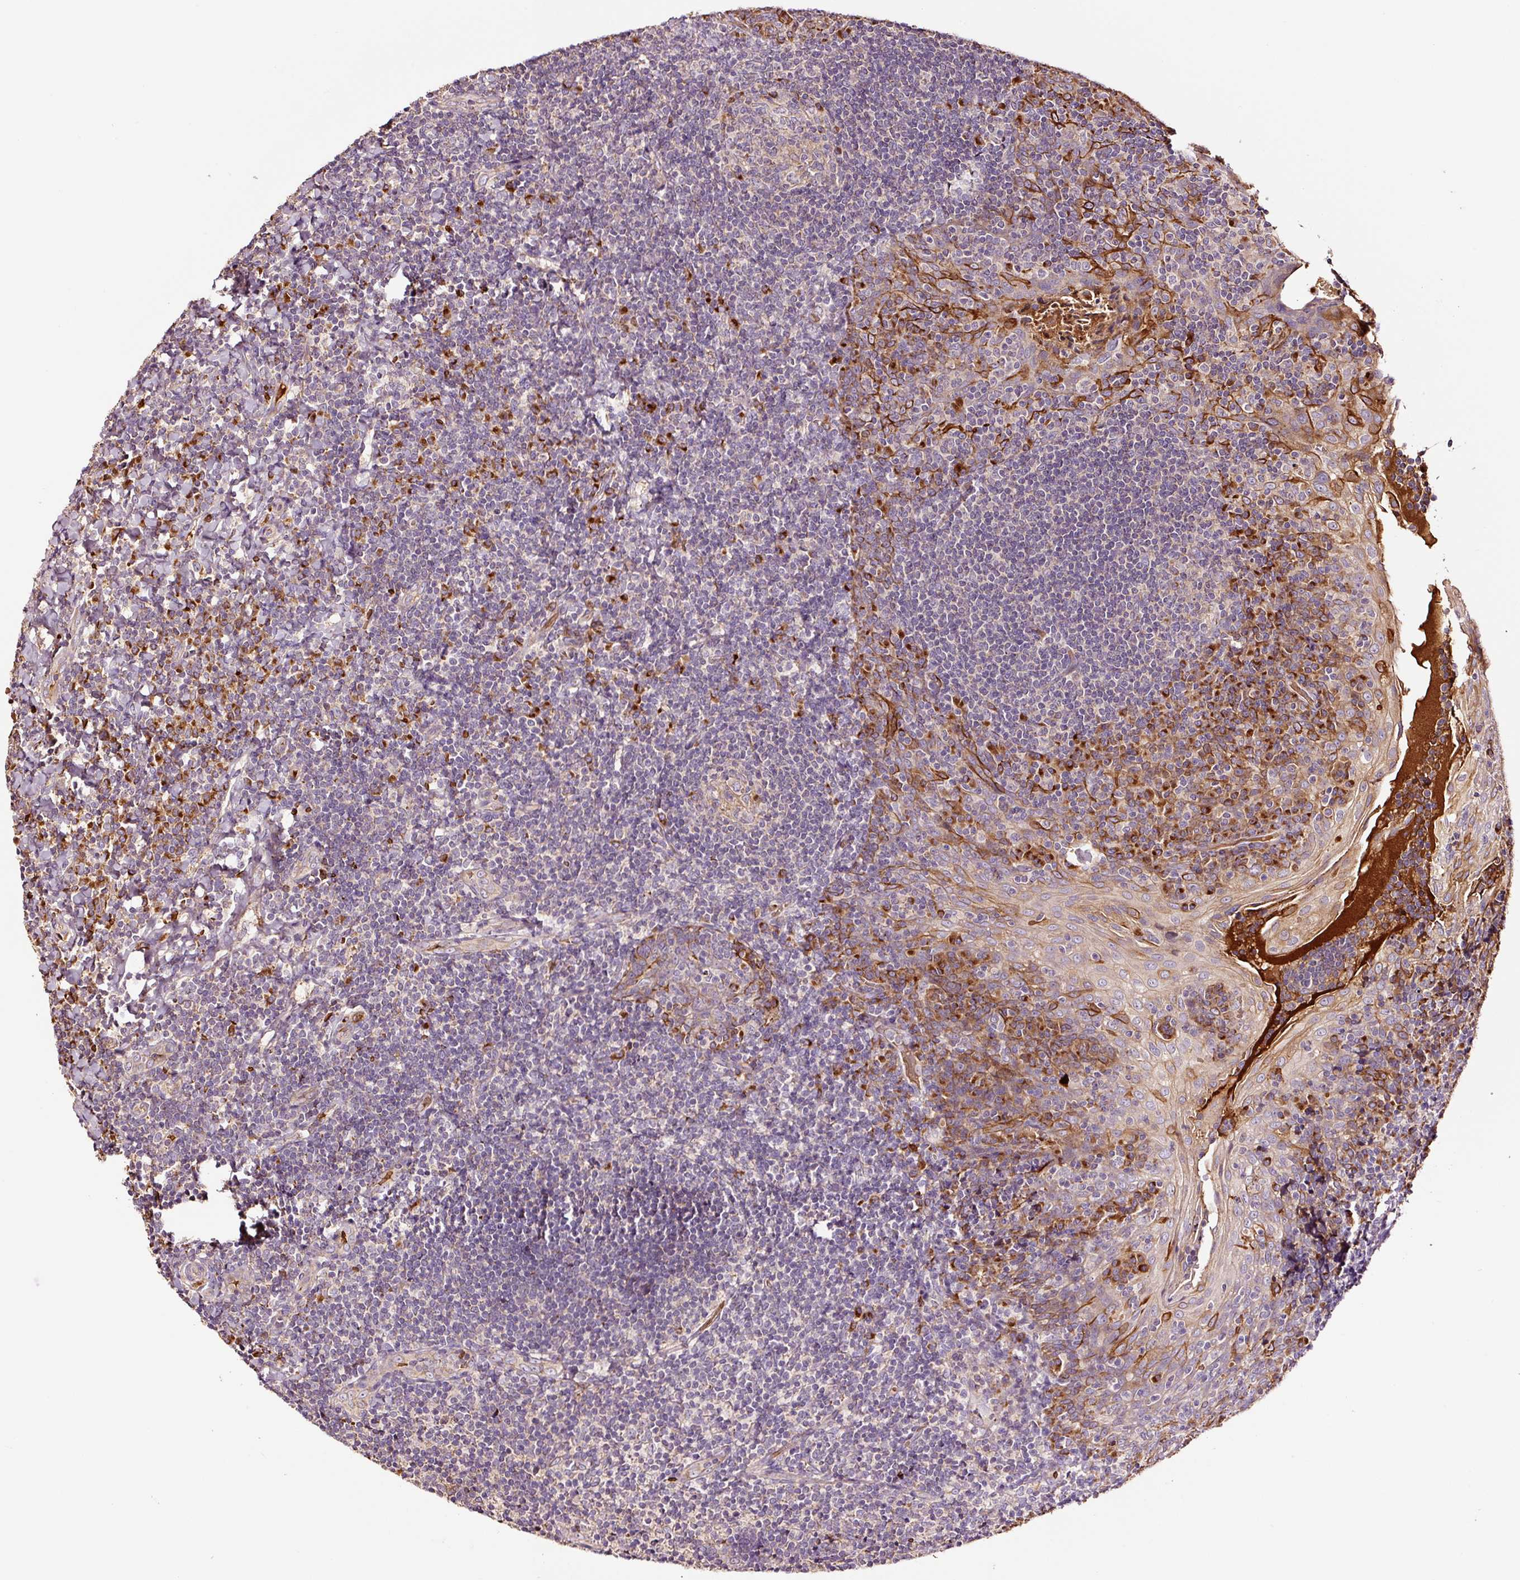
{"staining": {"intensity": "negative", "quantity": "none", "location": "none"}, "tissue": "tonsil", "cell_type": "Germinal center cells", "image_type": "normal", "snomed": [{"axis": "morphology", "description": "Normal tissue, NOS"}, {"axis": "topography", "description": "Tonsil"}], "caption": "Human tonsil stained for a protein using IHC exhibits no staining in germinal center cells.", "gene": "PGLYRP2", "patient": {"sex": "male", "age": 17}}